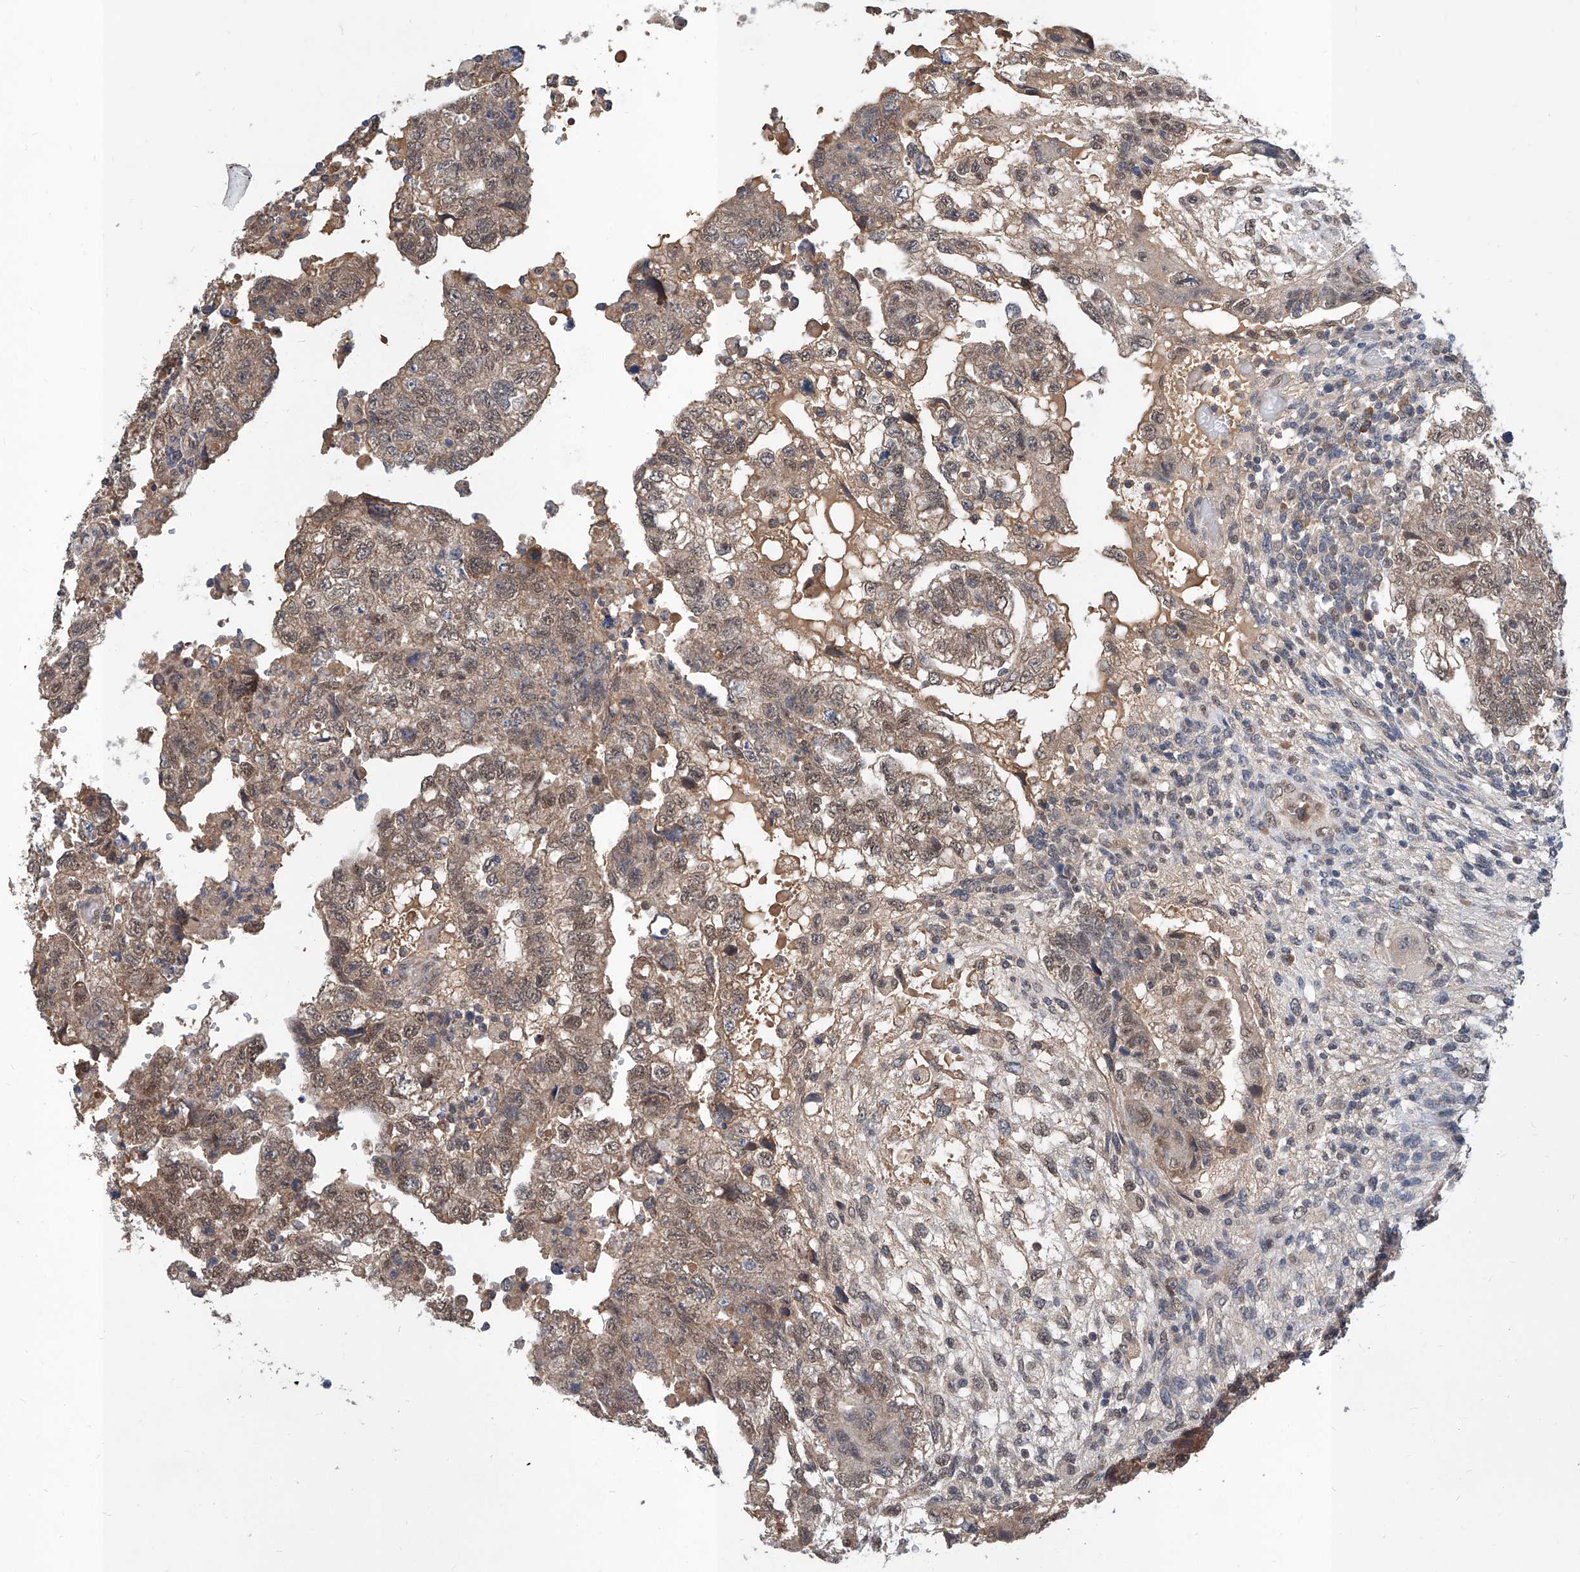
{"staining": {"intensity": "weak", "quantity": ">75%", "location": "cytoplasmic/membranous,nuclear"}, "tissue": "testis cancer", "cell_type": "Tumor cells", "image_type": "cancer", "snomed": [{"axis": "morphology", "description": "Carcinoma, Embryonal, NOS"}, {"axis": "topography", "description": "Testis"}], "caption": "Testis cancer stained with DAB (3,3'-diaminobenzidine) immunohistochemistry reveals low levels of weak cytoplasmic/membranous and nuclear staining in about >75% of tumor cells.", "gene": "CARMIL3", "patient": {"sex": "male", "age": 36}}